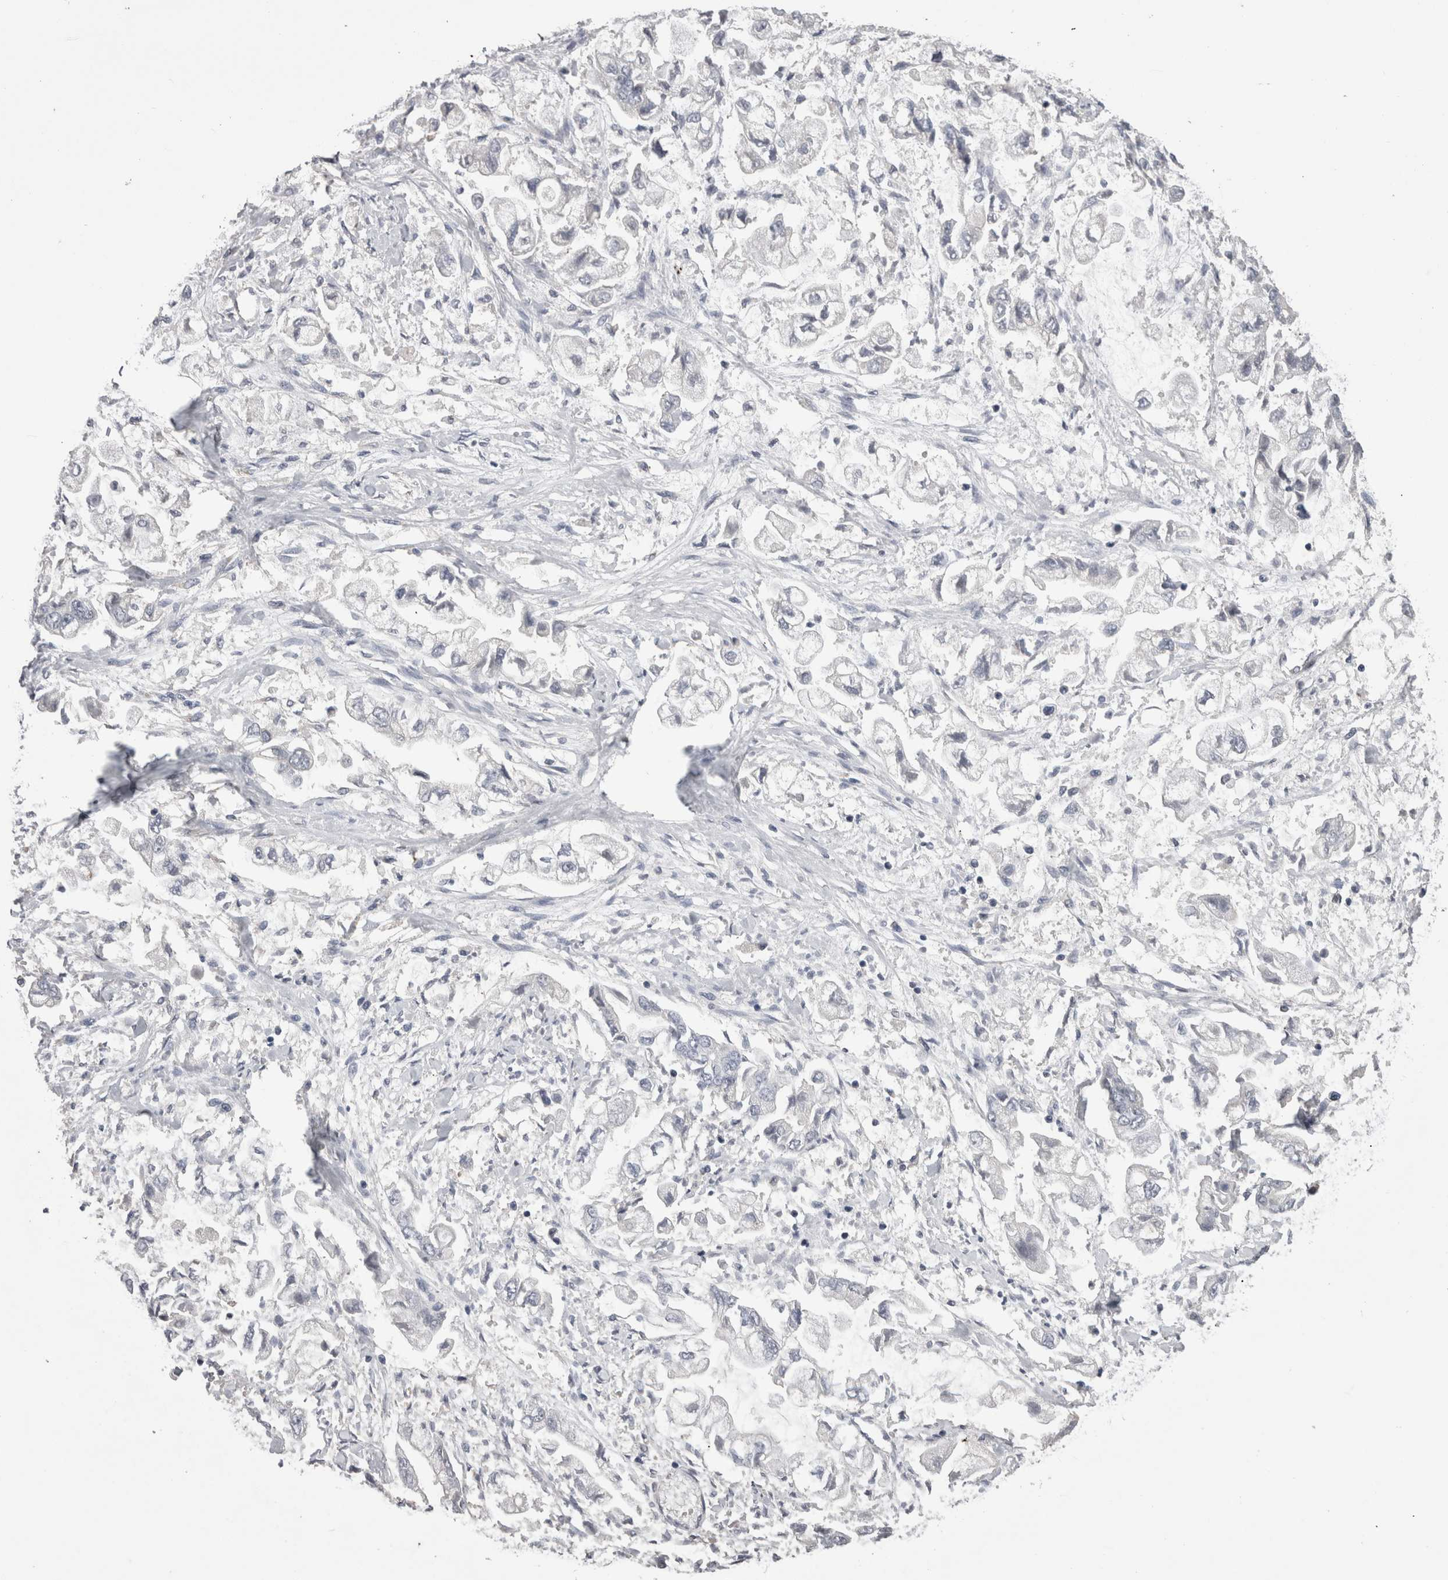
{"staining": {"intensity": "negative", "quantity": "none", "location": "none"}, "tissue": "stomach cancer", "cell_type": "Tumor cells", "image_type": "cancer", "snomed": [{"axis": "morphology", "description": "Normal tissue, NOS"}, {"axis": "morphology", "description": "Adenocarcinoma, NOS"}, {"axis": "topography", "description": "Stomach"}], "caption": "Tumor cells show no significant protein positivity in adenocarcinoma (stomach). (DAB (3,3'-diaminobenzidine) immunohistochemistry (IHC) visualized using brightfield microscopy, high magnification).", "gene": "DCTN6", "patient": {"sex": "male", "age": 62}}